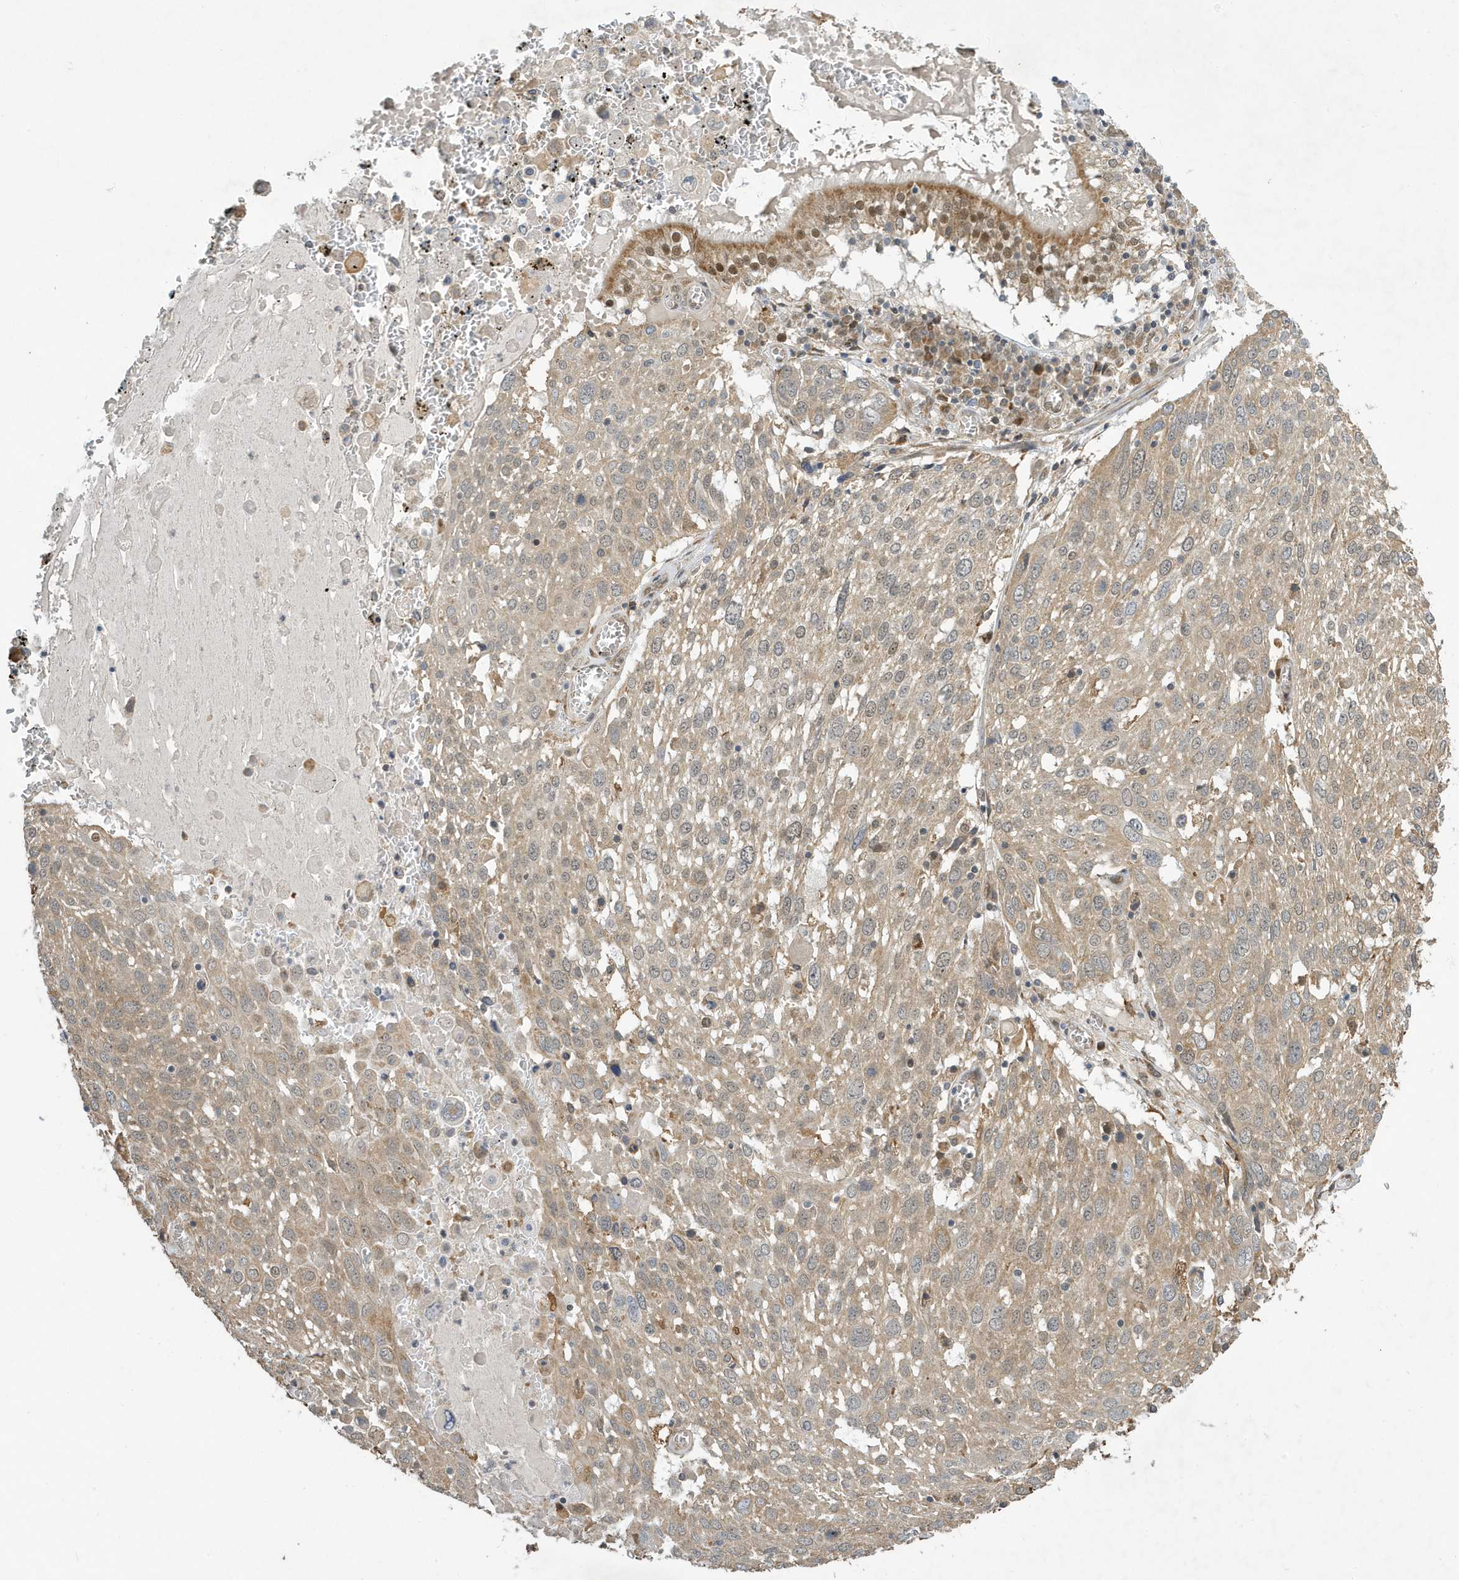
{"staining": {"intensity": "weak", "quantity": "25%-75%", "location": "cytoplasmic/membranous"}, "tissue": "lung cancer", "cell_type": "Tumor cells", "image_type": "cancer", "snomed": [{"axis": "morphology", "description": "Squamous cell carcinoma, NOS"}, {"axis": "topography", "description": "Lung"}], "caption": "High-power microscopy captured an immunohistochemistry image of lung cancer (squamous cell carcinoma), revealing weak cytoplasmic/membranous expression in approximately 25%-75% of tumor cells. The protein is stained brown, and the nuclei are stained in blue (DAB (3,3'-diaminobenzidine) IHC with brightfield microscopy, high magnification).", "gene": "NCOA7", "patient": {"sex": "male", "age": 65}}